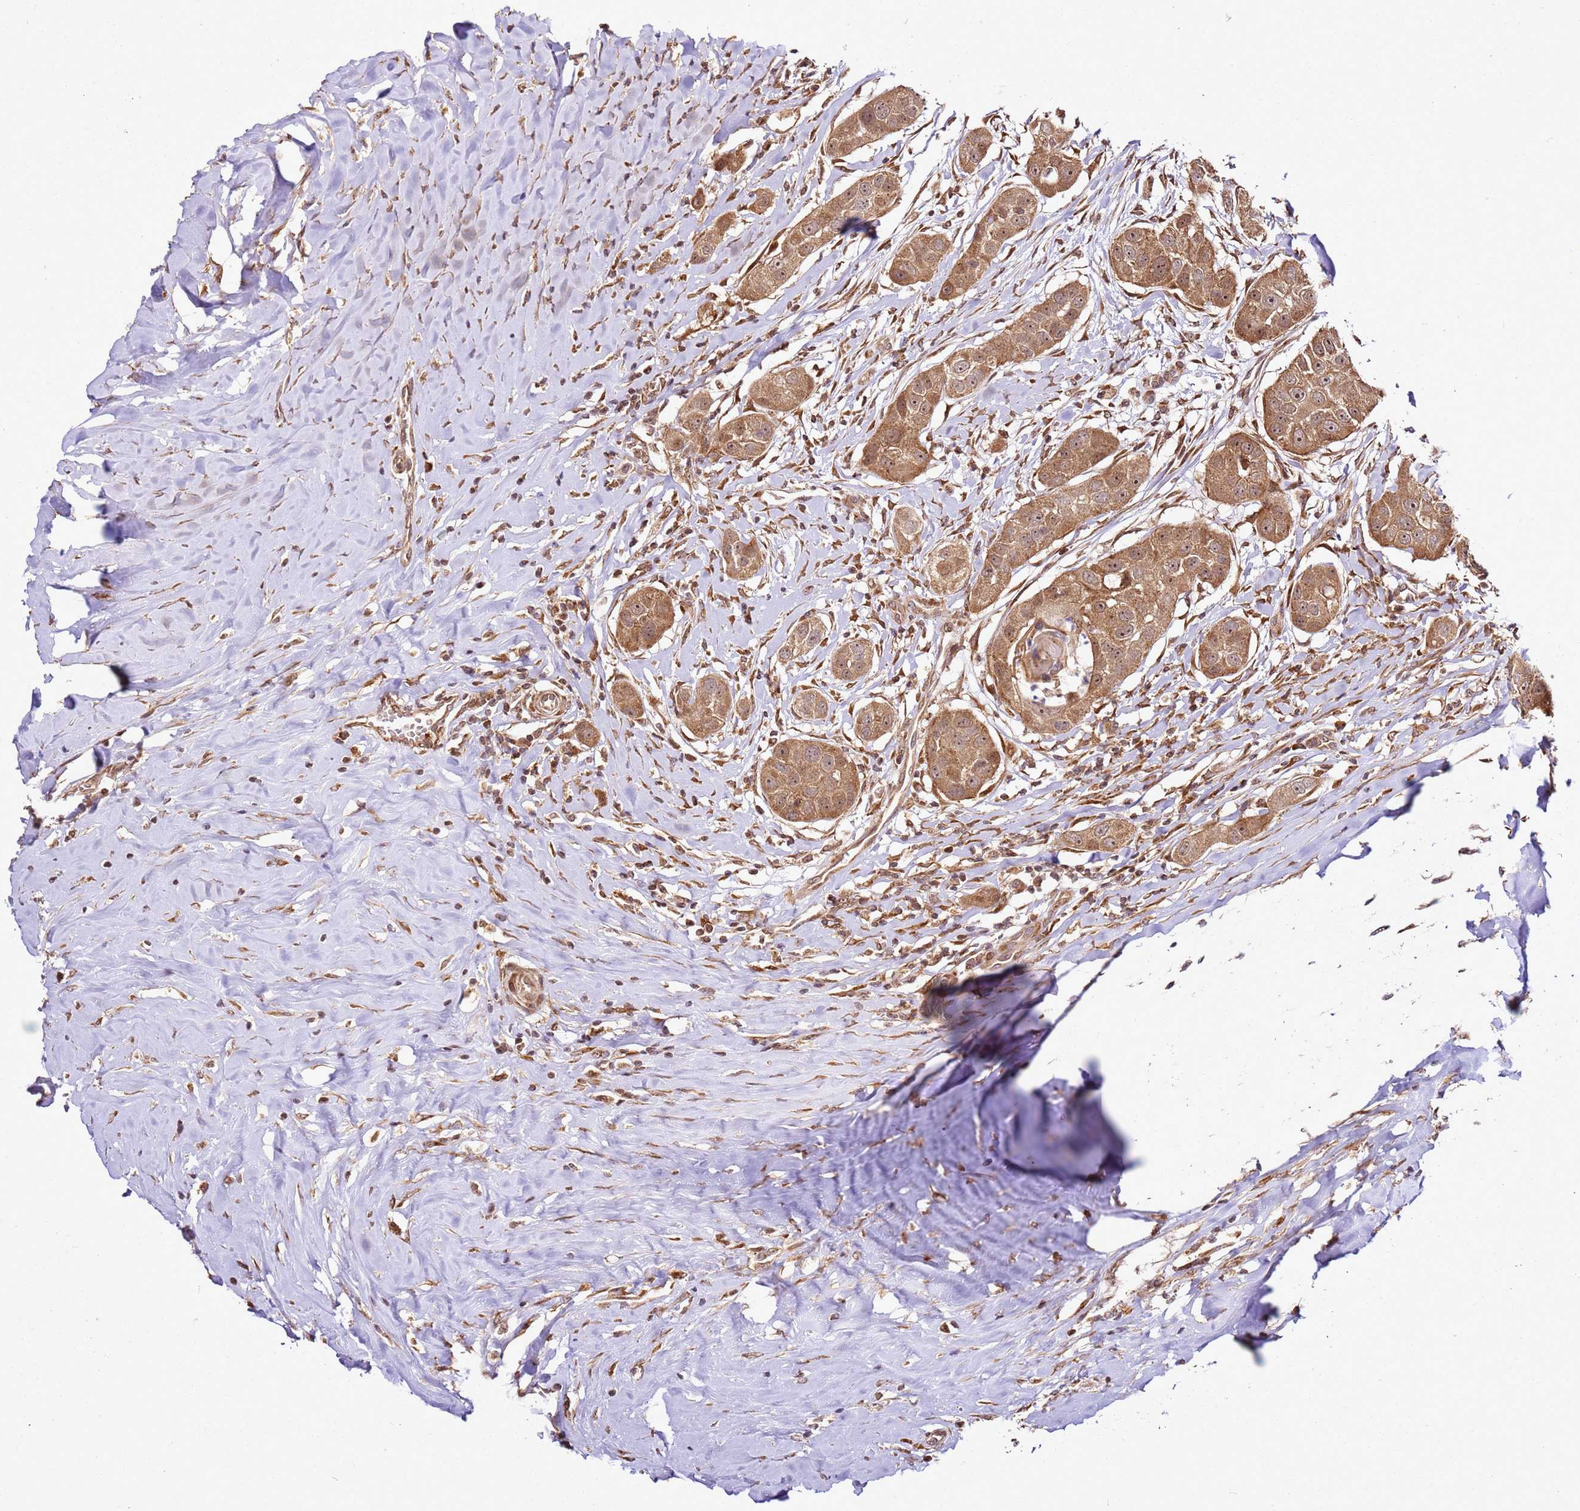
{"staining": {"intensity": "moderate", "quantity": ">75%", "location": "cytoplasmic/membranous,nuclear"}, "tissue": "head and neck cancer", "cell_type": "Tumor cells", "image_type": "cancer", "snomed": [{"axis": "morphology", "description": "Normal tissue, NOS"}, {"axis": "morphology", "description": "Squamous cell carcinoma, NOS"}, {"axis": "topography", "description": "Skeletal muscle"}, {"axis": "topography", "description": "Head-Neck"}], "caption": "Protein expression analysis of human head and neck cancer (squamous cell carcinoma) reveals moderate cytoplasmic/membranous and nuclear staining in approximately >75% of tumor cells. The staining was performed using DAB (3,3'-diaminobenzidine), with brown indicating positive protein expression. Nuclei are stained blue with hematoxylin.", "gene": "RASA3", "patient": {"sex": "male", "age": 51}}